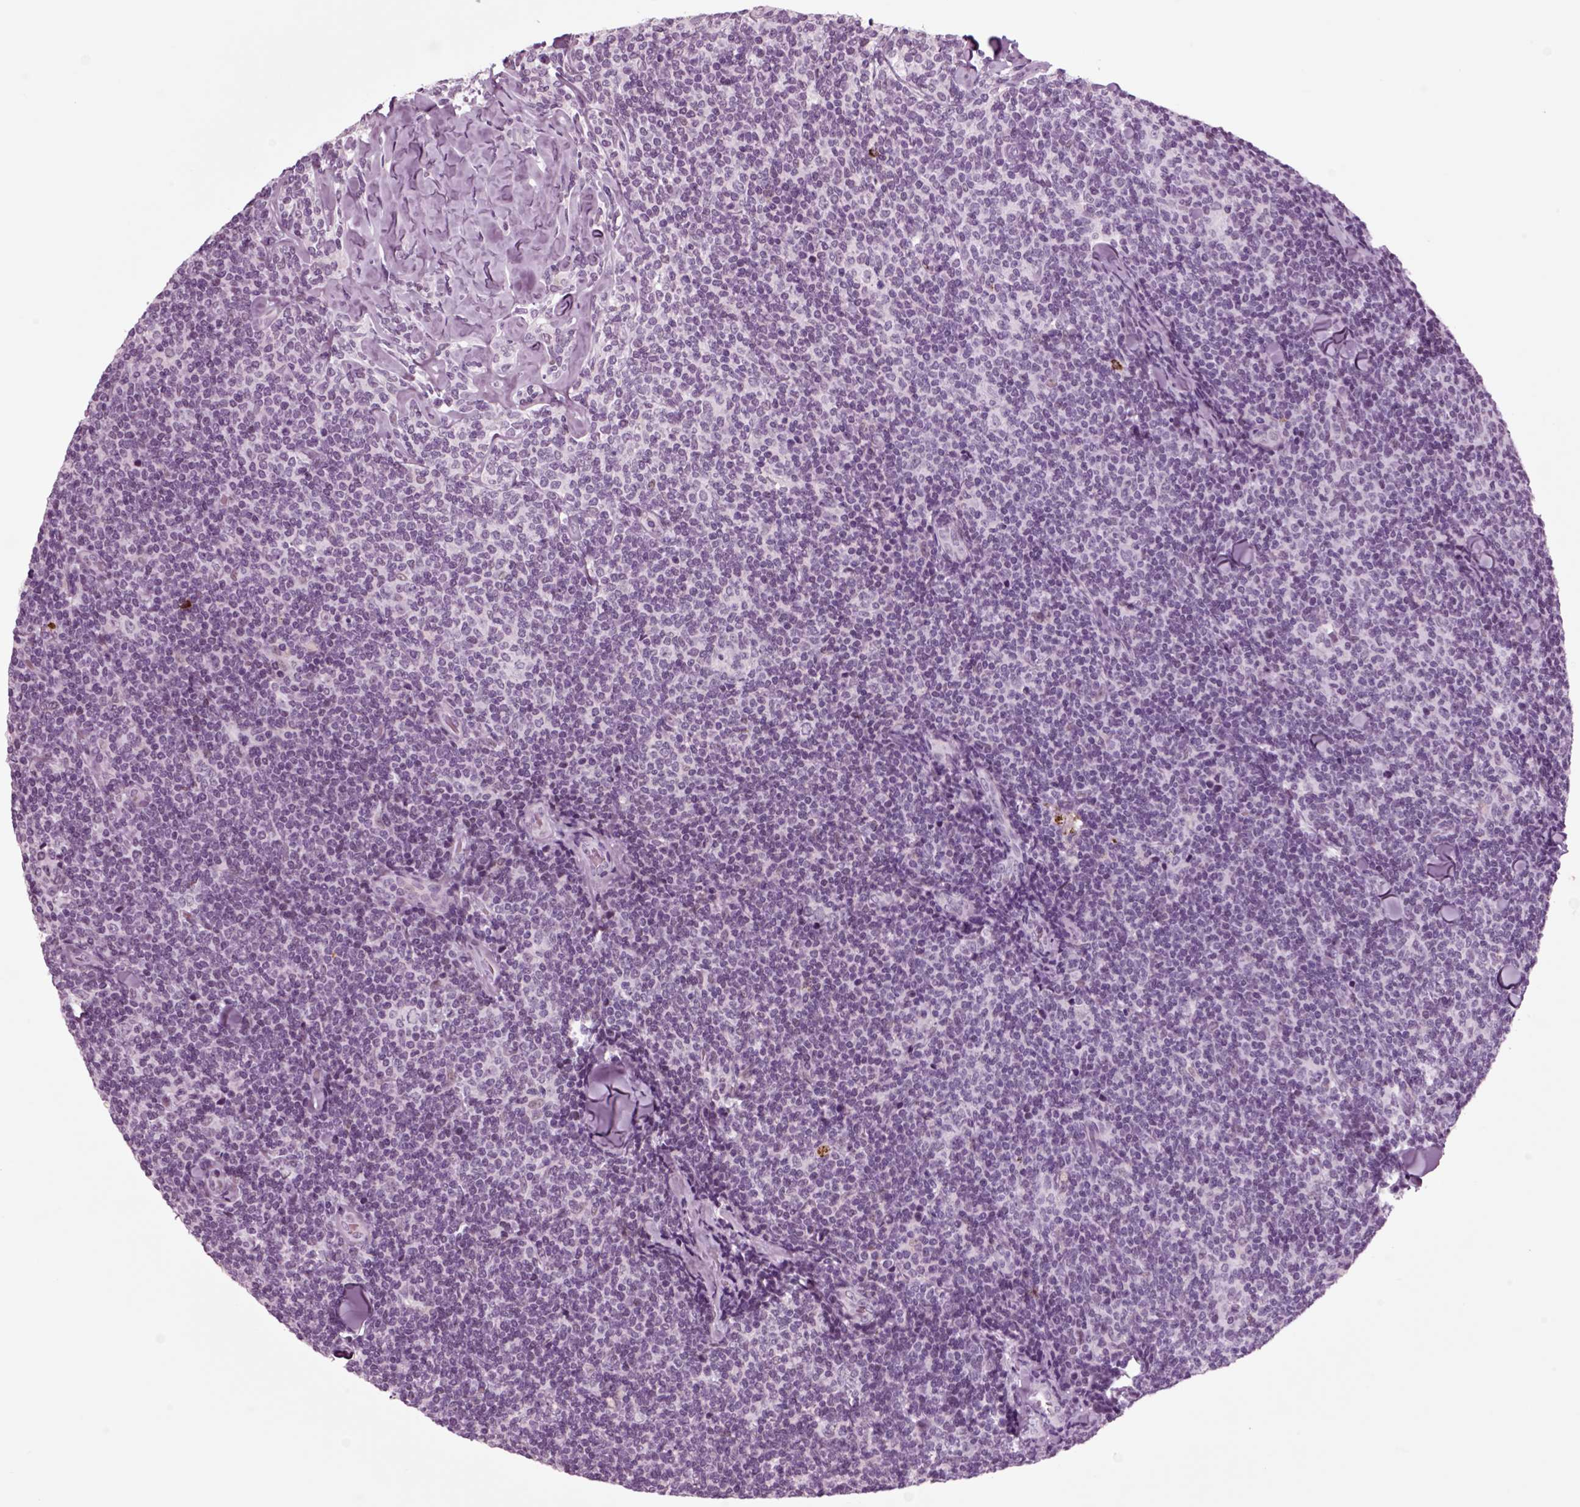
{"staining": {"intensity": "negative", "quantity": "none", "location": "none"}, "tissue": "lymphoma", "cell_type": "Tumor cells", "image_type": "cancer", "snomed": [{"axis": "morphology", "description": "Malignant lymphoma, non-Hodgkin's type, Low grade"}, {"axis": "topography", "description": "Lymph node"}], "caption": "DAB immunohistochemical staining of malignant lymphoma, non-Hodgkin's type (low-grade) shows no significant staining in tumor cells.", "gene": "CHGB", "patient": {"sex": "female", "age": 56}}